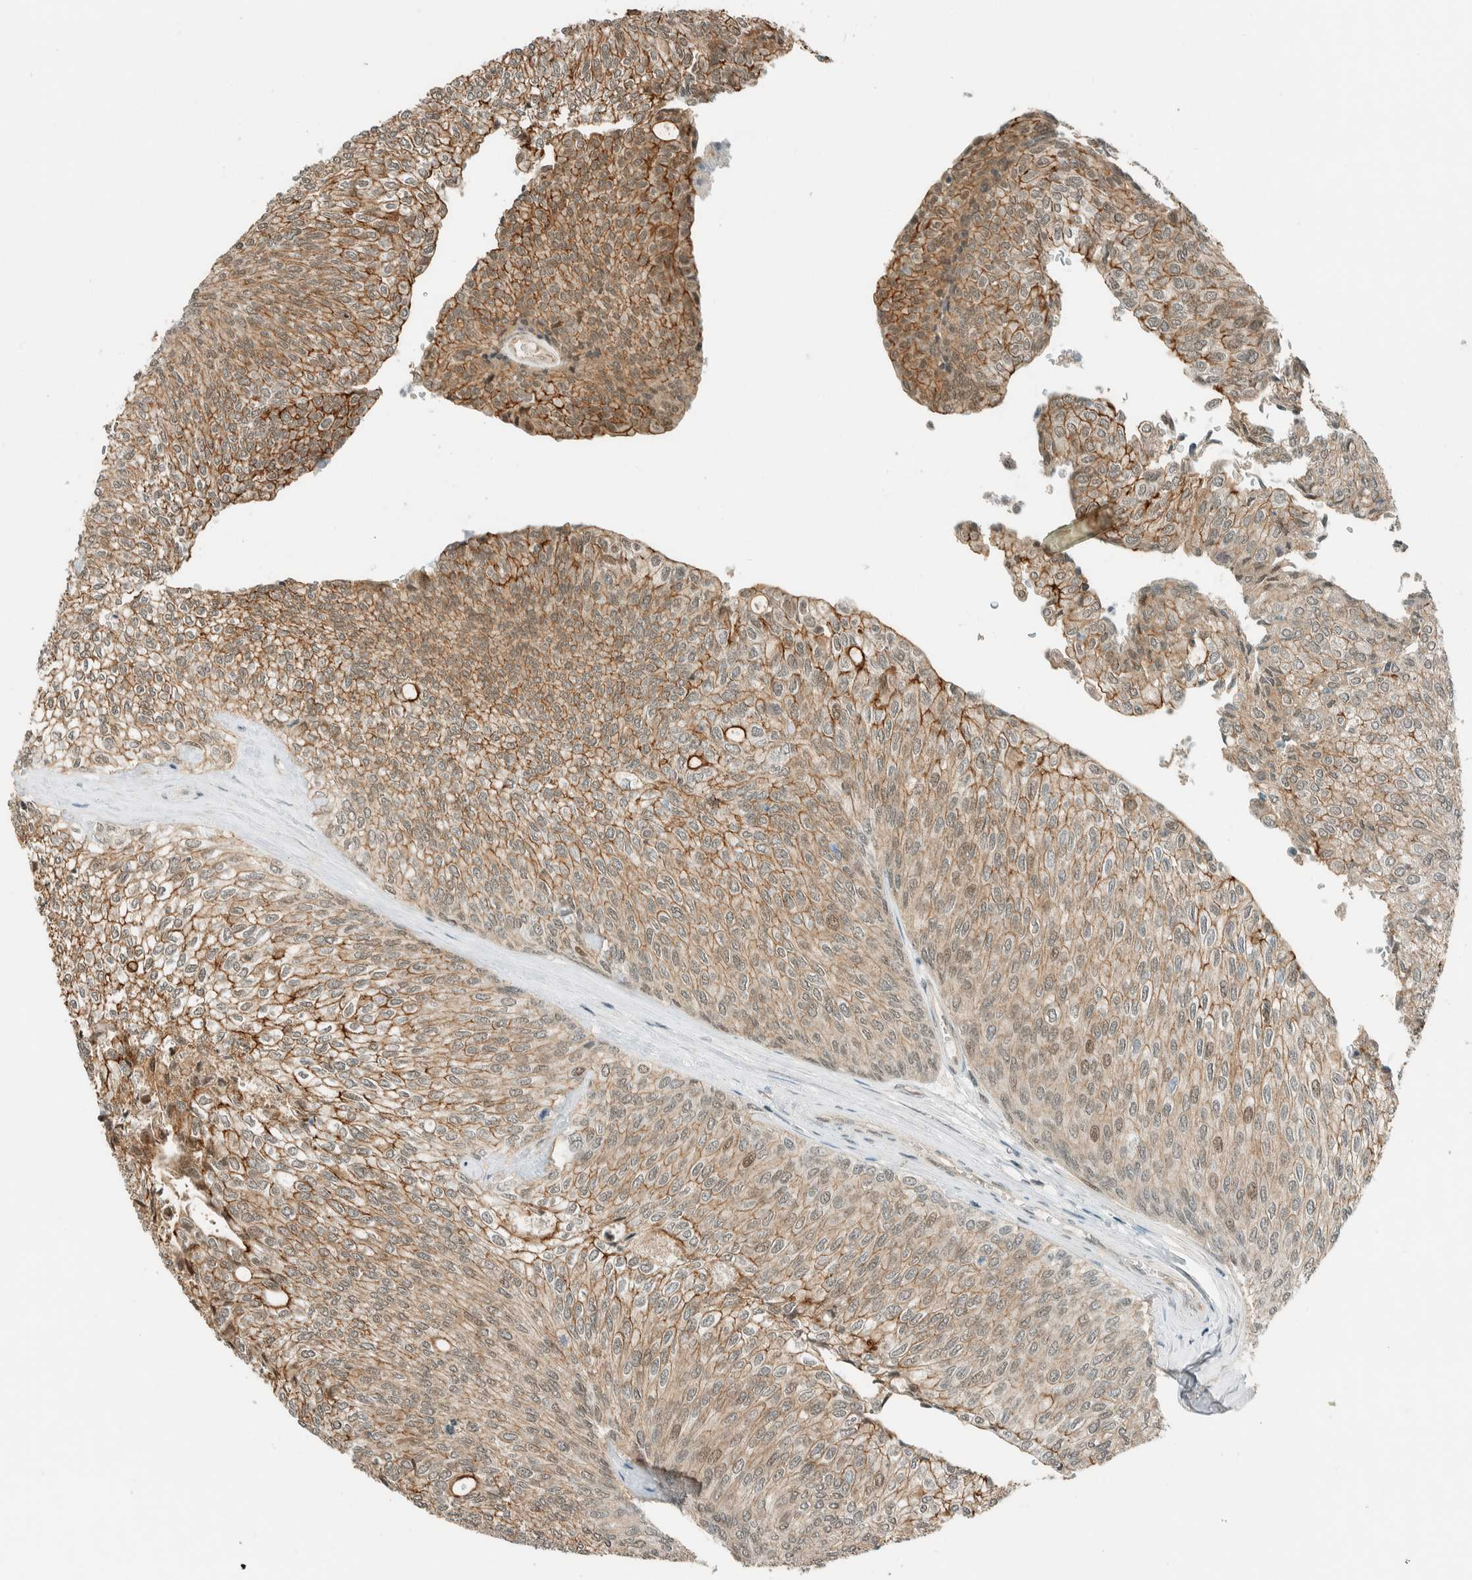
{"staining": {"intensity": "moderate", "quantity": "25%-75%", "location": "cytoplasmic/membranous,nuclear"}, "tissue": "urothelial cancer", "cell_type": "Tumor cells", "image_type": "cancer", "snomed": [{"axis": "morphology", "description": "Urothelial carcinoma, Low grade"}, {"axis": "topography", "description": "Urinary bladder"}], "caption": "Urothelial cancer tissue shows moderate cytoplasmic/membranous and nuclear positivity in approximately 25%-75% of tumor cells, visualized by immunohistochemistry.", "gene": "NIBAN2", "patient": {"sex": "female", "age": 79}}